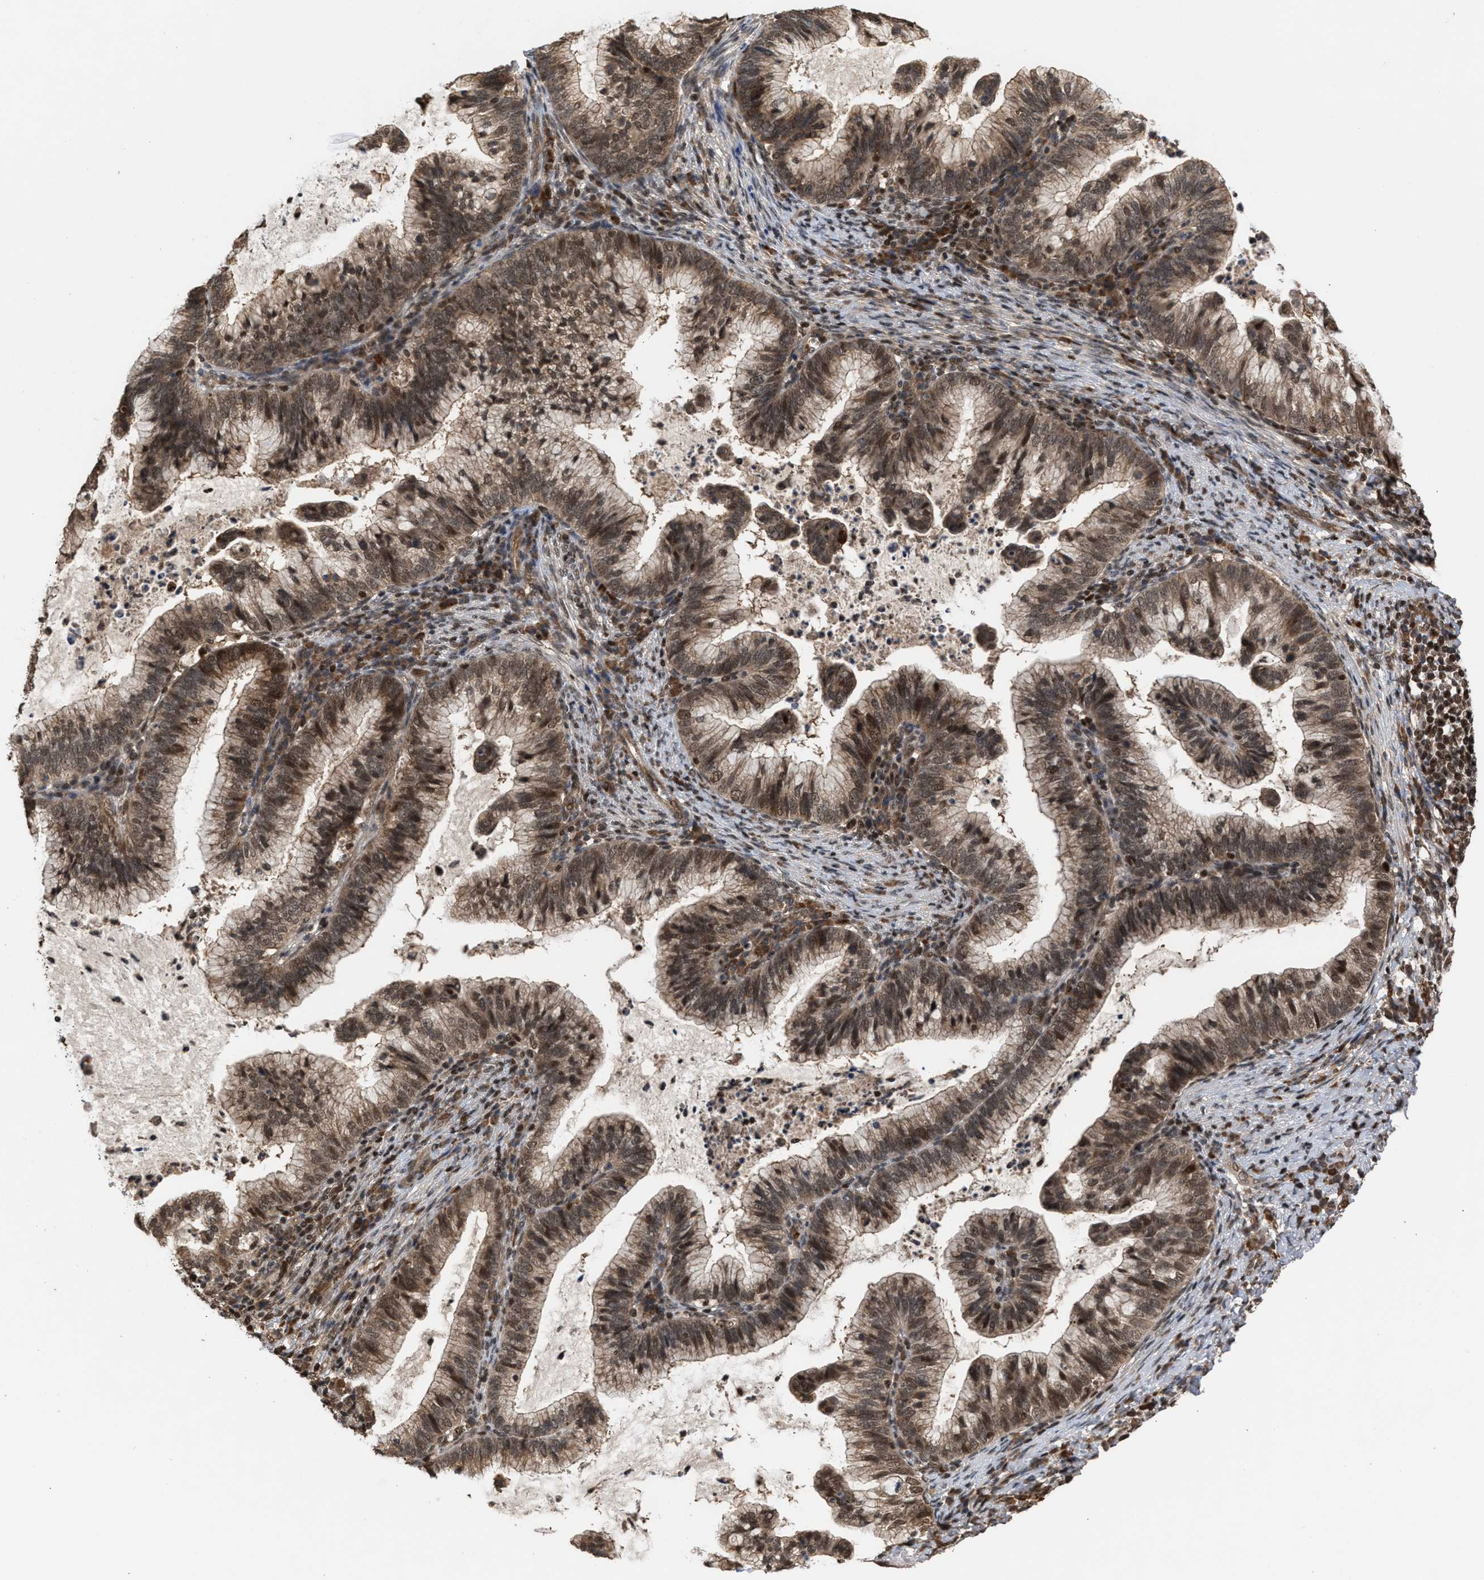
{"staining": {"intensity": "moderate", "quantity": ">75%", "location": "cytoplasmic/membranous,nuclear"}, "tissue": "cervical cancer", "cell_type": "Tumor cells", "image_type": "cancer", "snomed": [{"axis": "morphology", "description": "Adenocarcinoma, NOS"}, {"axis": "topography", "description": "Cervix"}], "caption": "DAB (3,3'-diaminobenzidine) immunohistochemical staining of cervical cancer (adenocarcinoma) reveals moderate cytoplasmic/membranous and nuclear protein staining in approximately >75% of tumor cells.", "gene": "C9orf78", "patient": {"sex": "female", "age": 36}}